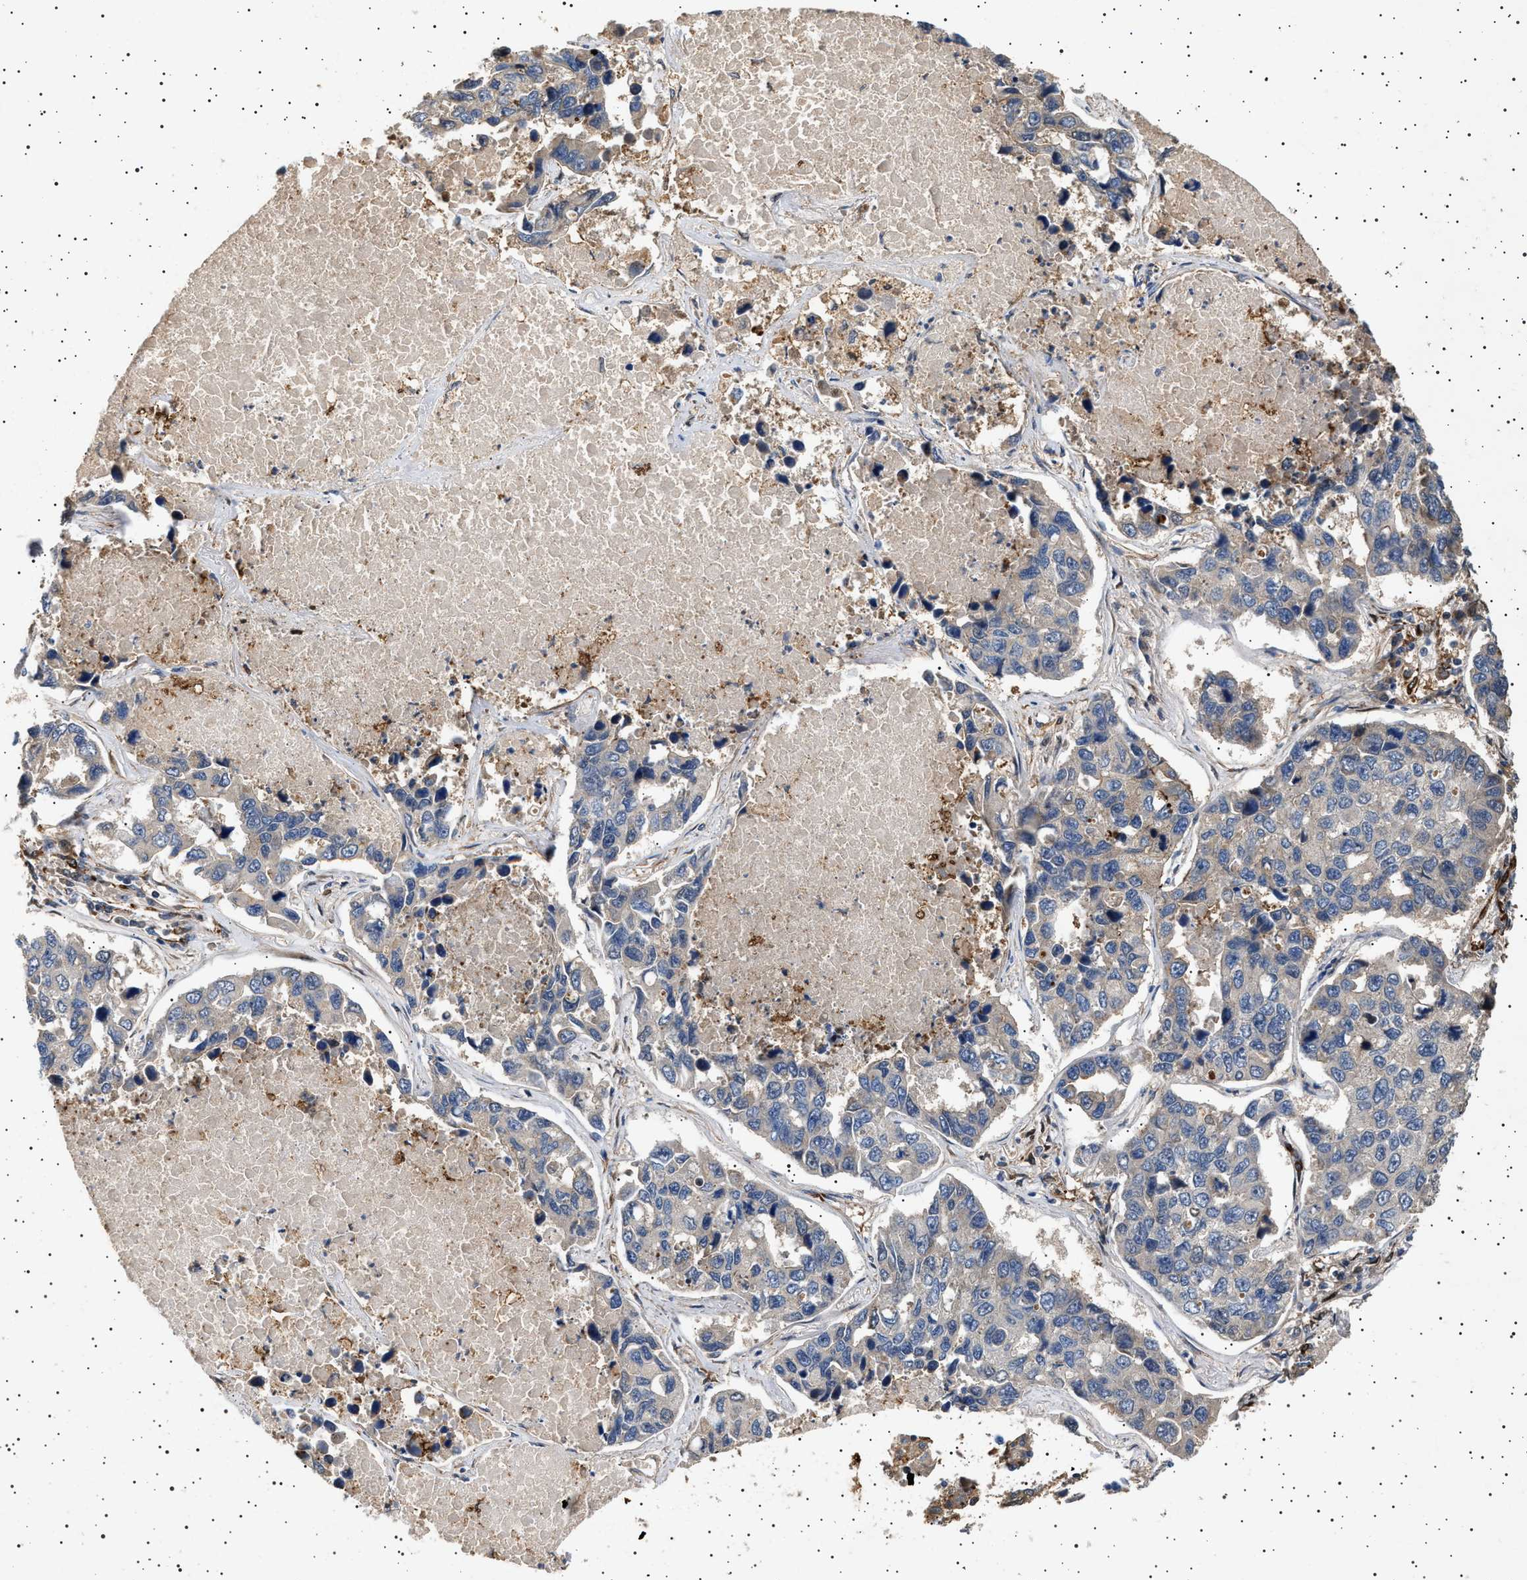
{"staining": {"intensity": "negative", "quantity": "none", "location": "none"}, "tissue": "lung cancer", "cell_type": "Tumor cells", "image_type": "cancer", "snomed": [{"axis": "morphology", "description": "Adenocarcinoma, NOS"}, {"axis": "topography", "description": "Lung"}], "caption": "A micrograph of lung cancer stained for a protein reveals no brown staining in tumor cells.", "gene": "GUCY1B1", "patient": {"sex": "male", "age": 64}}